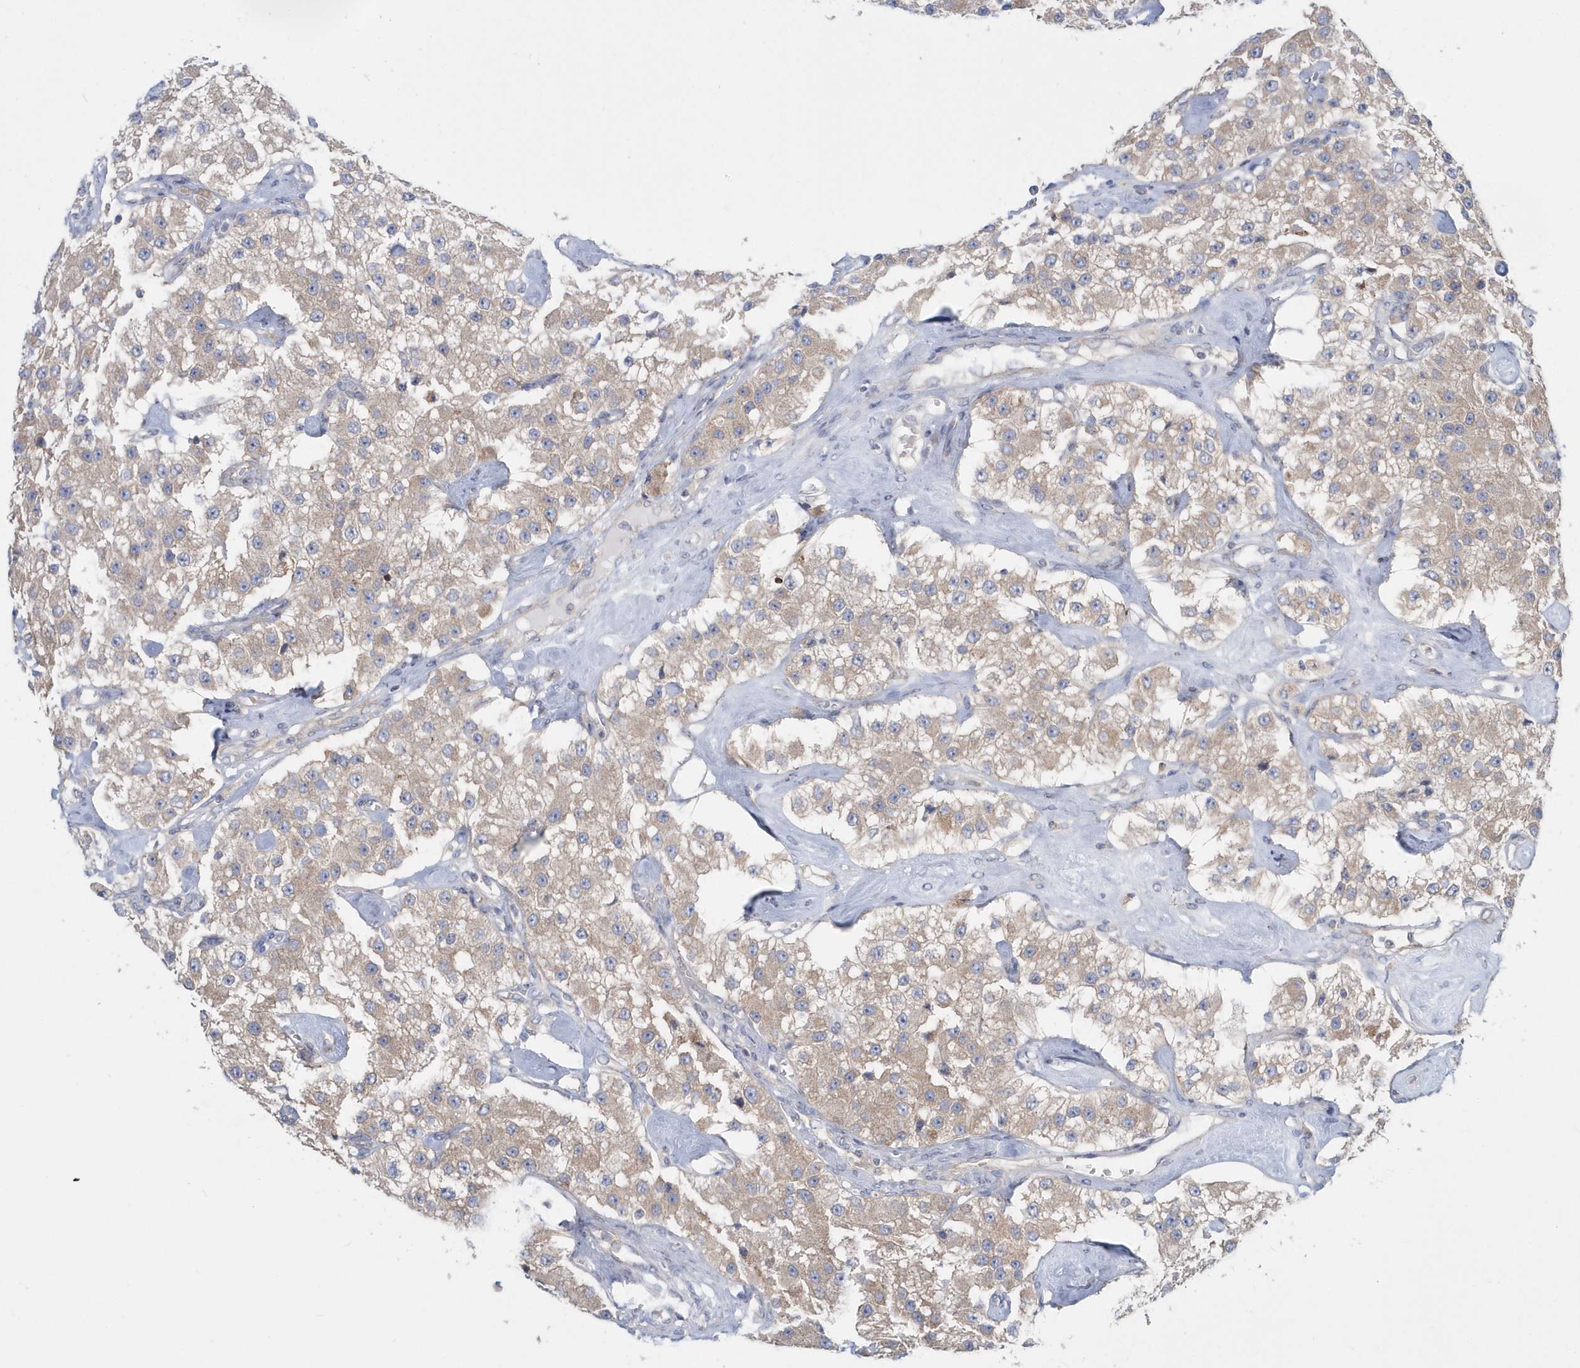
{"staining": {"intensity": "weak", "quantity": ">75%", "location": "cytoplasmic/membranous"}, "tissue": "carcinoid", "cell_type": "Tumor cells", "image_type": "cancer", "snomed": [{"axis": "morphology", "description": "Carcinoid, malignant, NOS"}, {"axis": "topography", "description": "Pancreas"}], "caption": "Carcinoid stained with a brown dye reveals weak cytoplasmic/membranous positive expression in about >75% of tumor cells.", "gene": "EIF3C", "patient": {"sex": "male", "age": 41}}